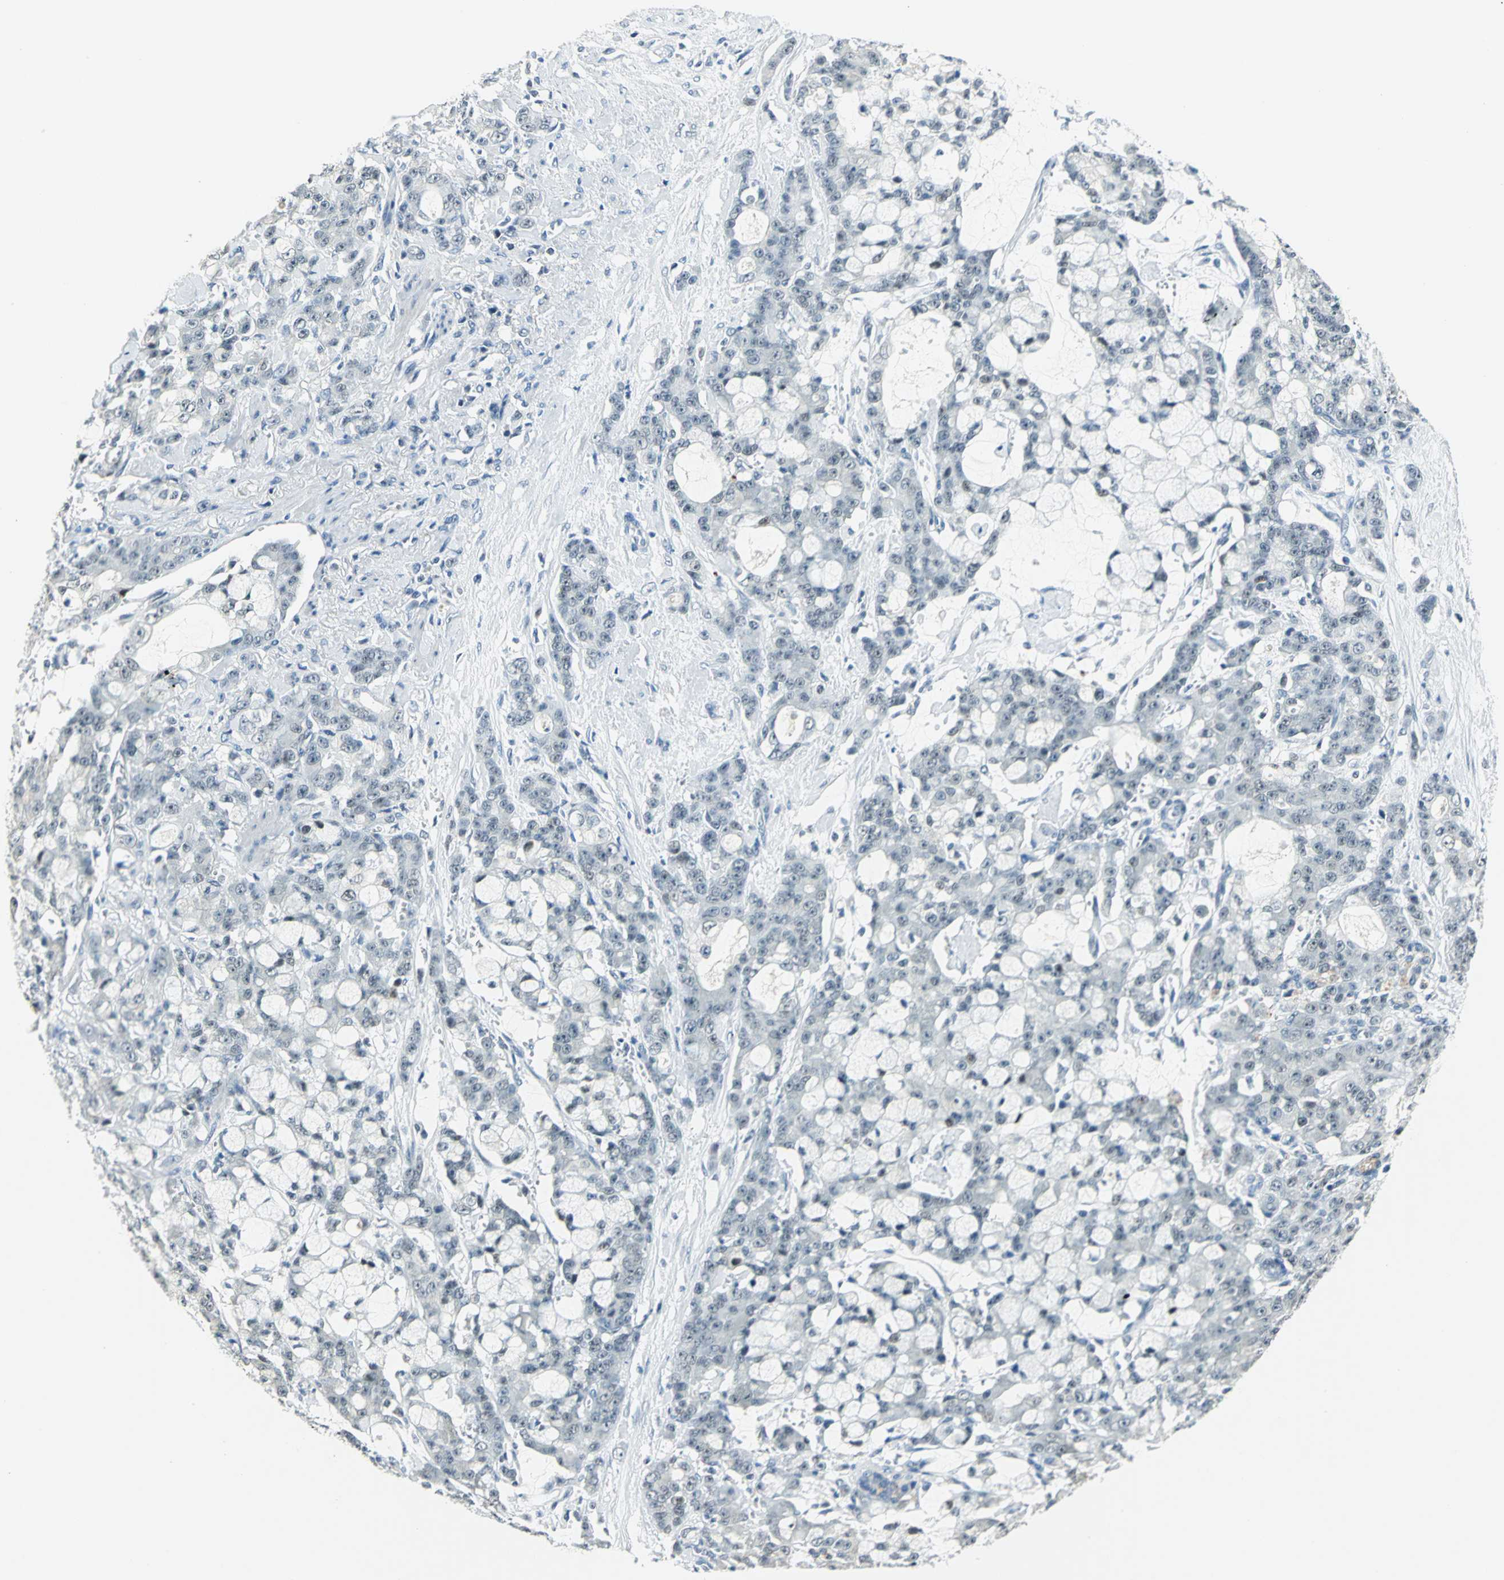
{"staining": {"intensity": "negative", "quantity": "none", "location": "none"}, "tissue": "pancreatic cancer", "cell_type": "Tumor cells", "image_type": "cancer", "snomed": [{"axis": "morphology", "description": "Adenocarcinoma, NOS"}, {"axis": "topography", "description": "Pancreas"}], "caption": "DAB (3,3'-diaminobenzidine) immunohistochemical staining of pancreatic cancer exhibits no significant staining in tumor cells.", "gene": "RAD17", "patient": {"sex": "female", "age": 73}}